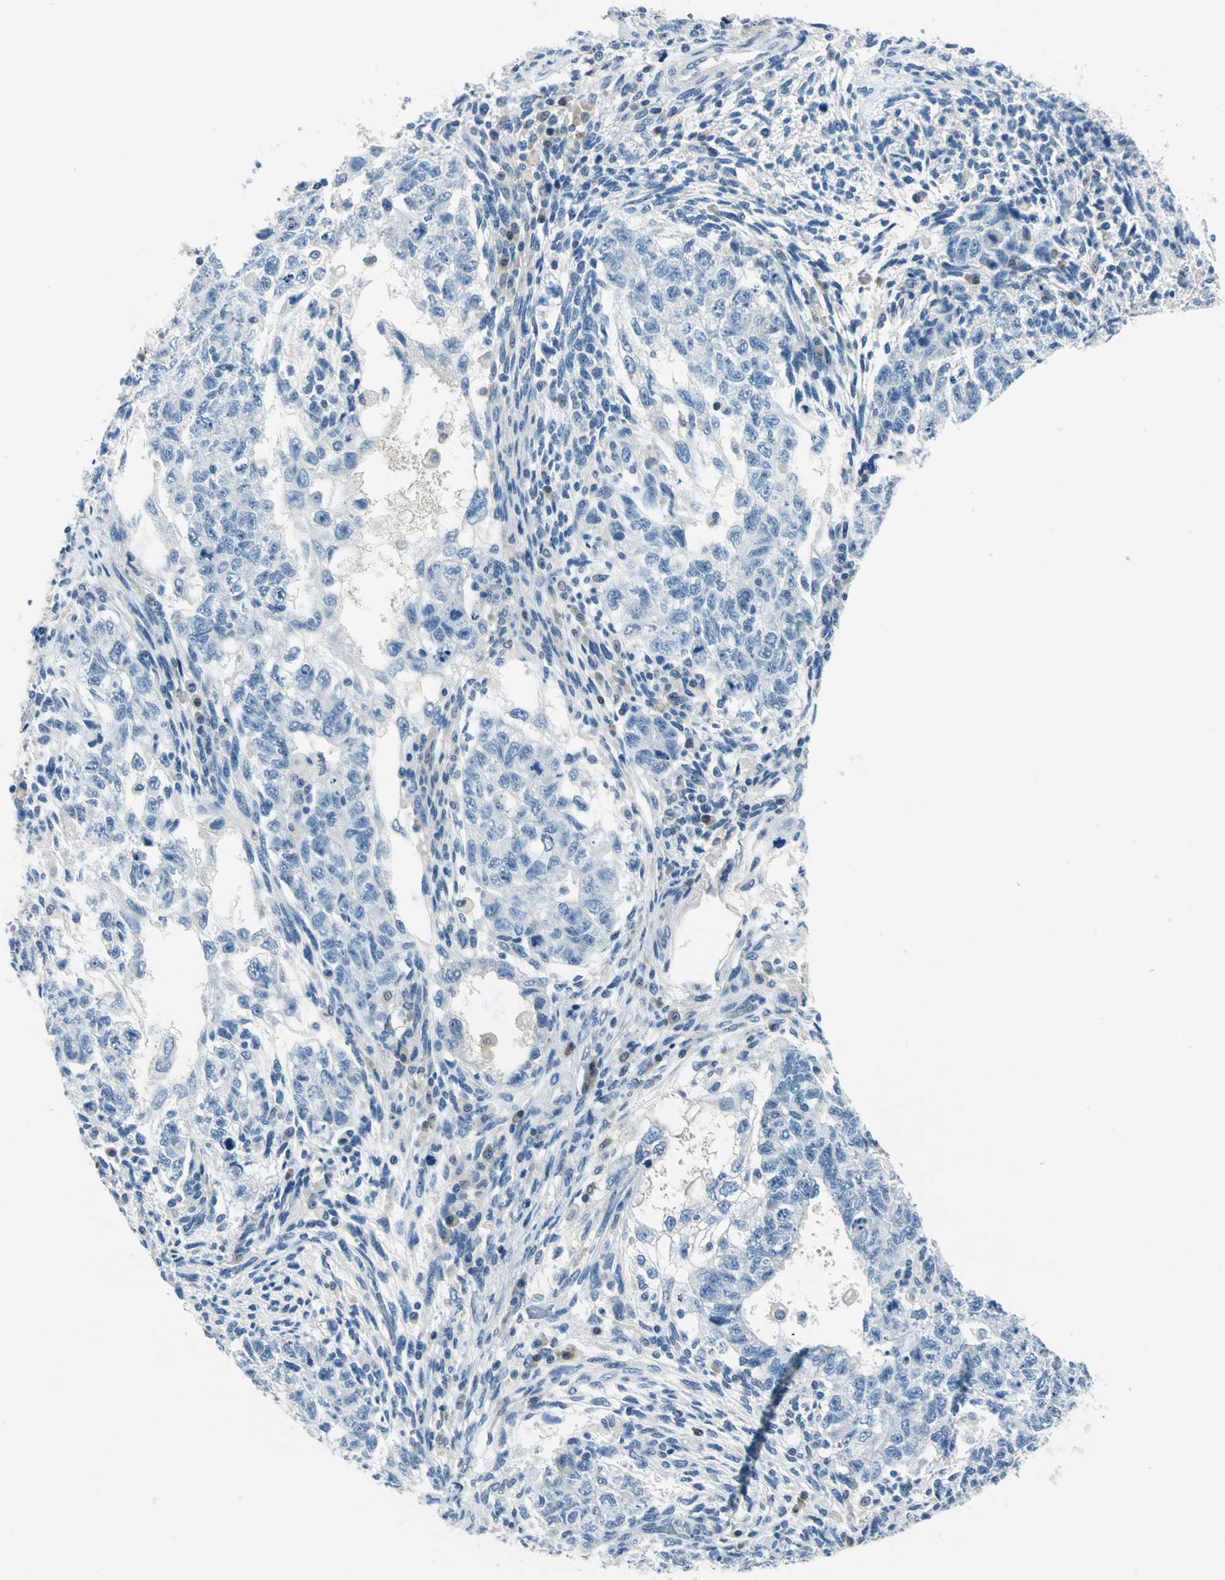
{"staining": {"intensity": "negative", "quantity": "none", "location": "none"}, "tissue": "testis cancer", "cell_type": "Tumor cells", "image_type": "cancer", "snomed": [{"axis": "morphology", "description": "Normal tissue, NOS"}, {"axis": "morphology", "description": "Carcinoma, Embryonal, NOS"}, {"axis": "topography", "description": "Testis"}], "caption": "Tumor cells show no significant protein expression in testis cancer.", "gene": "AKR1A1", "patient": {"sex": "male", "age": 36}}